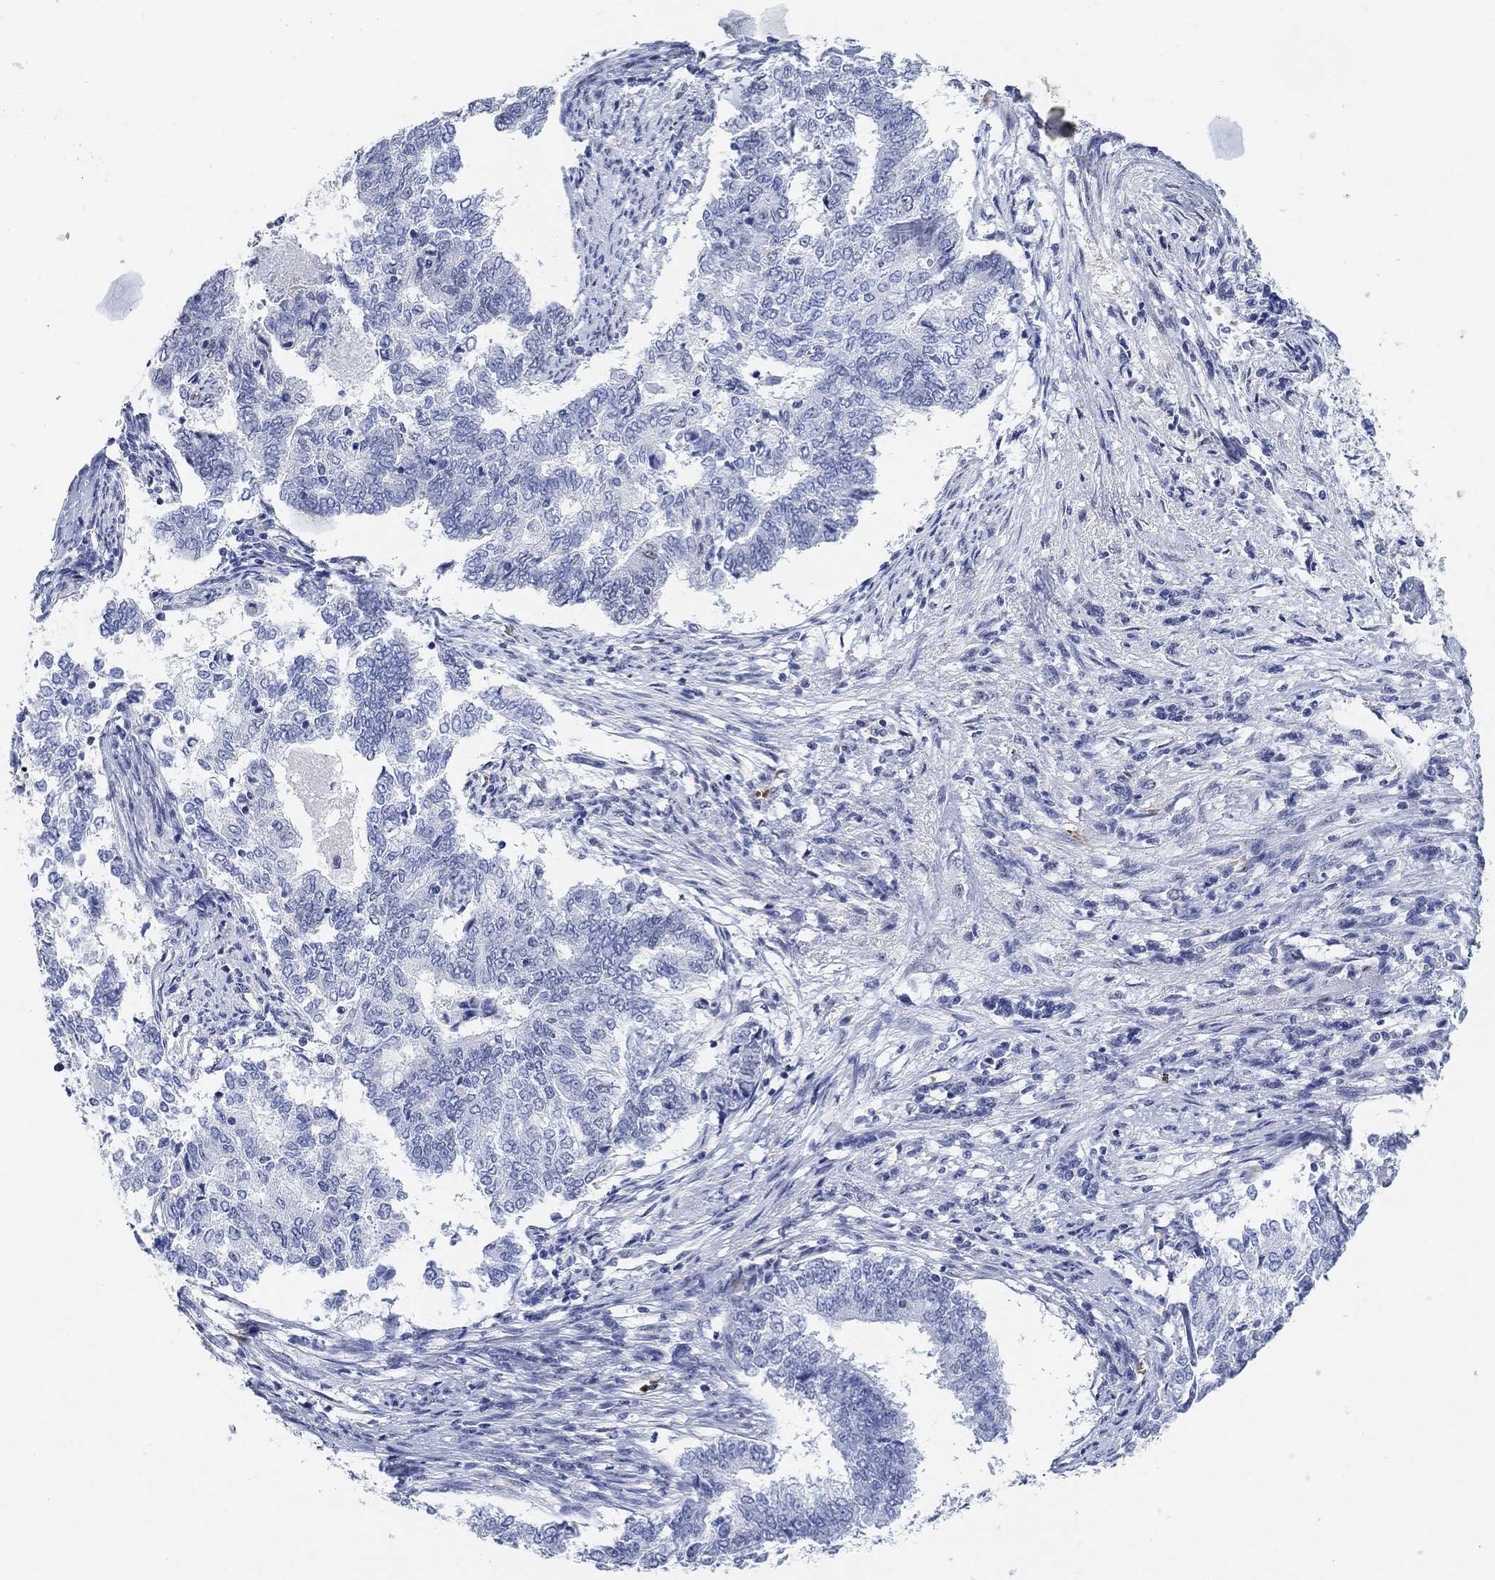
{"staining": {"intensity": "negative", "quantity": "none", "location": "none"}, "tissue": "endometrial cancer", "cell_type": "Tumor cells", "image_type": "cancer", "snomed": [{"axis": "morphology", "description": "Adenocarcinoma, NOS"}, {"axis": "topography", "description": "Endometrium"}], "caption": "This is a image of IHC staining of adenocarcinoma (endometrial), which shows no staining in tumor cells.", "gene": "PAX6", "patient": {"sex": "female", "age": 65}}